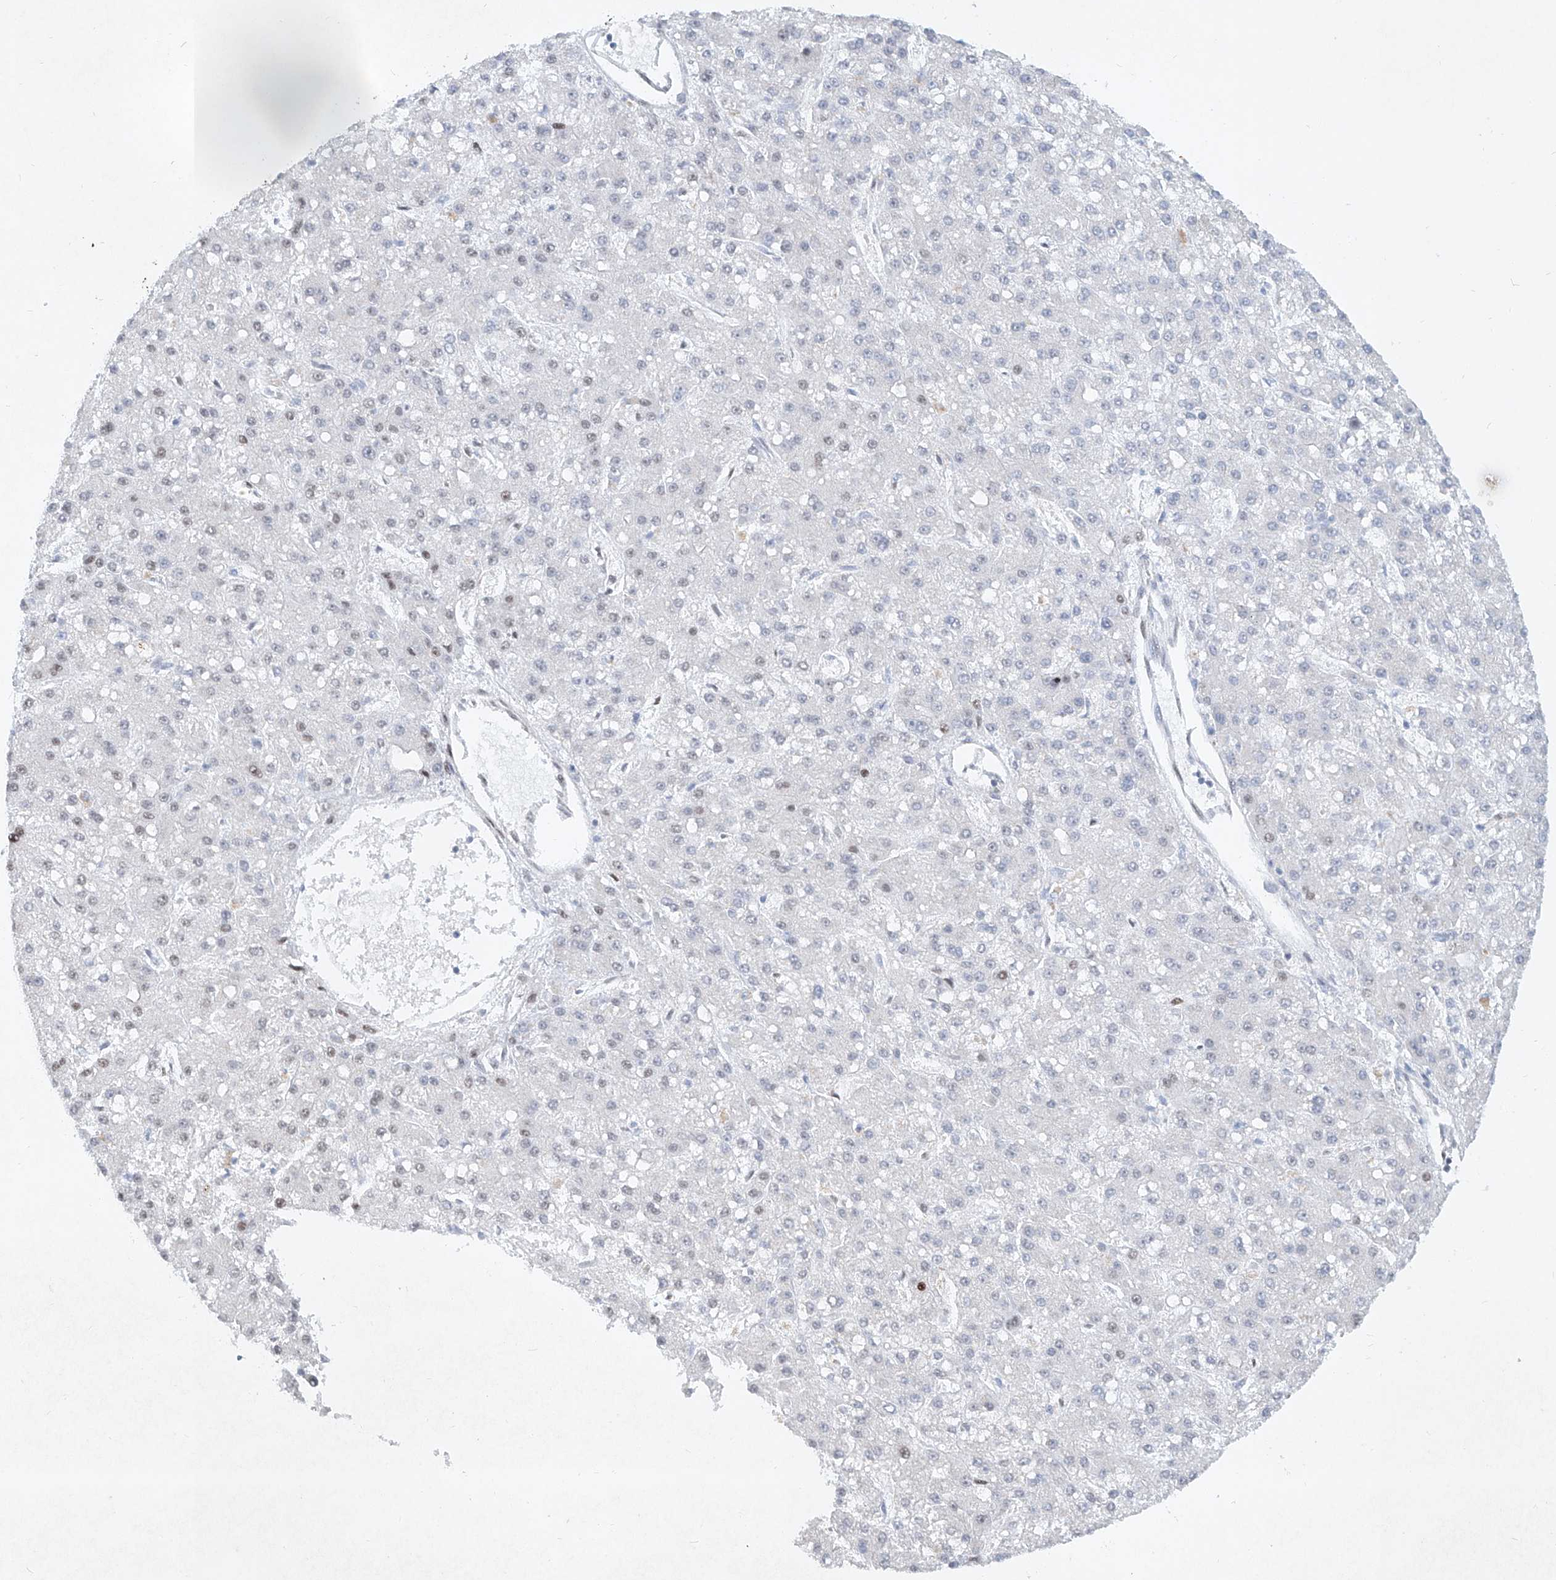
{"staining": {"intensity": "weak", "quantity": "<25%", "location": "nuclear"}, "tissue": "liver cancer", "cell_type": "Tumor cells", "image_type": "cancer", "snomed": [{"axis": "morphology", "description": "Carcinoma, Hepatocellular, NOS"}, {"axis": "topography", "description": "Liver"}], "caption": "Immunohistochemistry of hepatocellular carcinoma (liver) exhibits no expression in tumor cells.", "gene": "TAF4", "patient": {"sex": "male", "age": 67}}